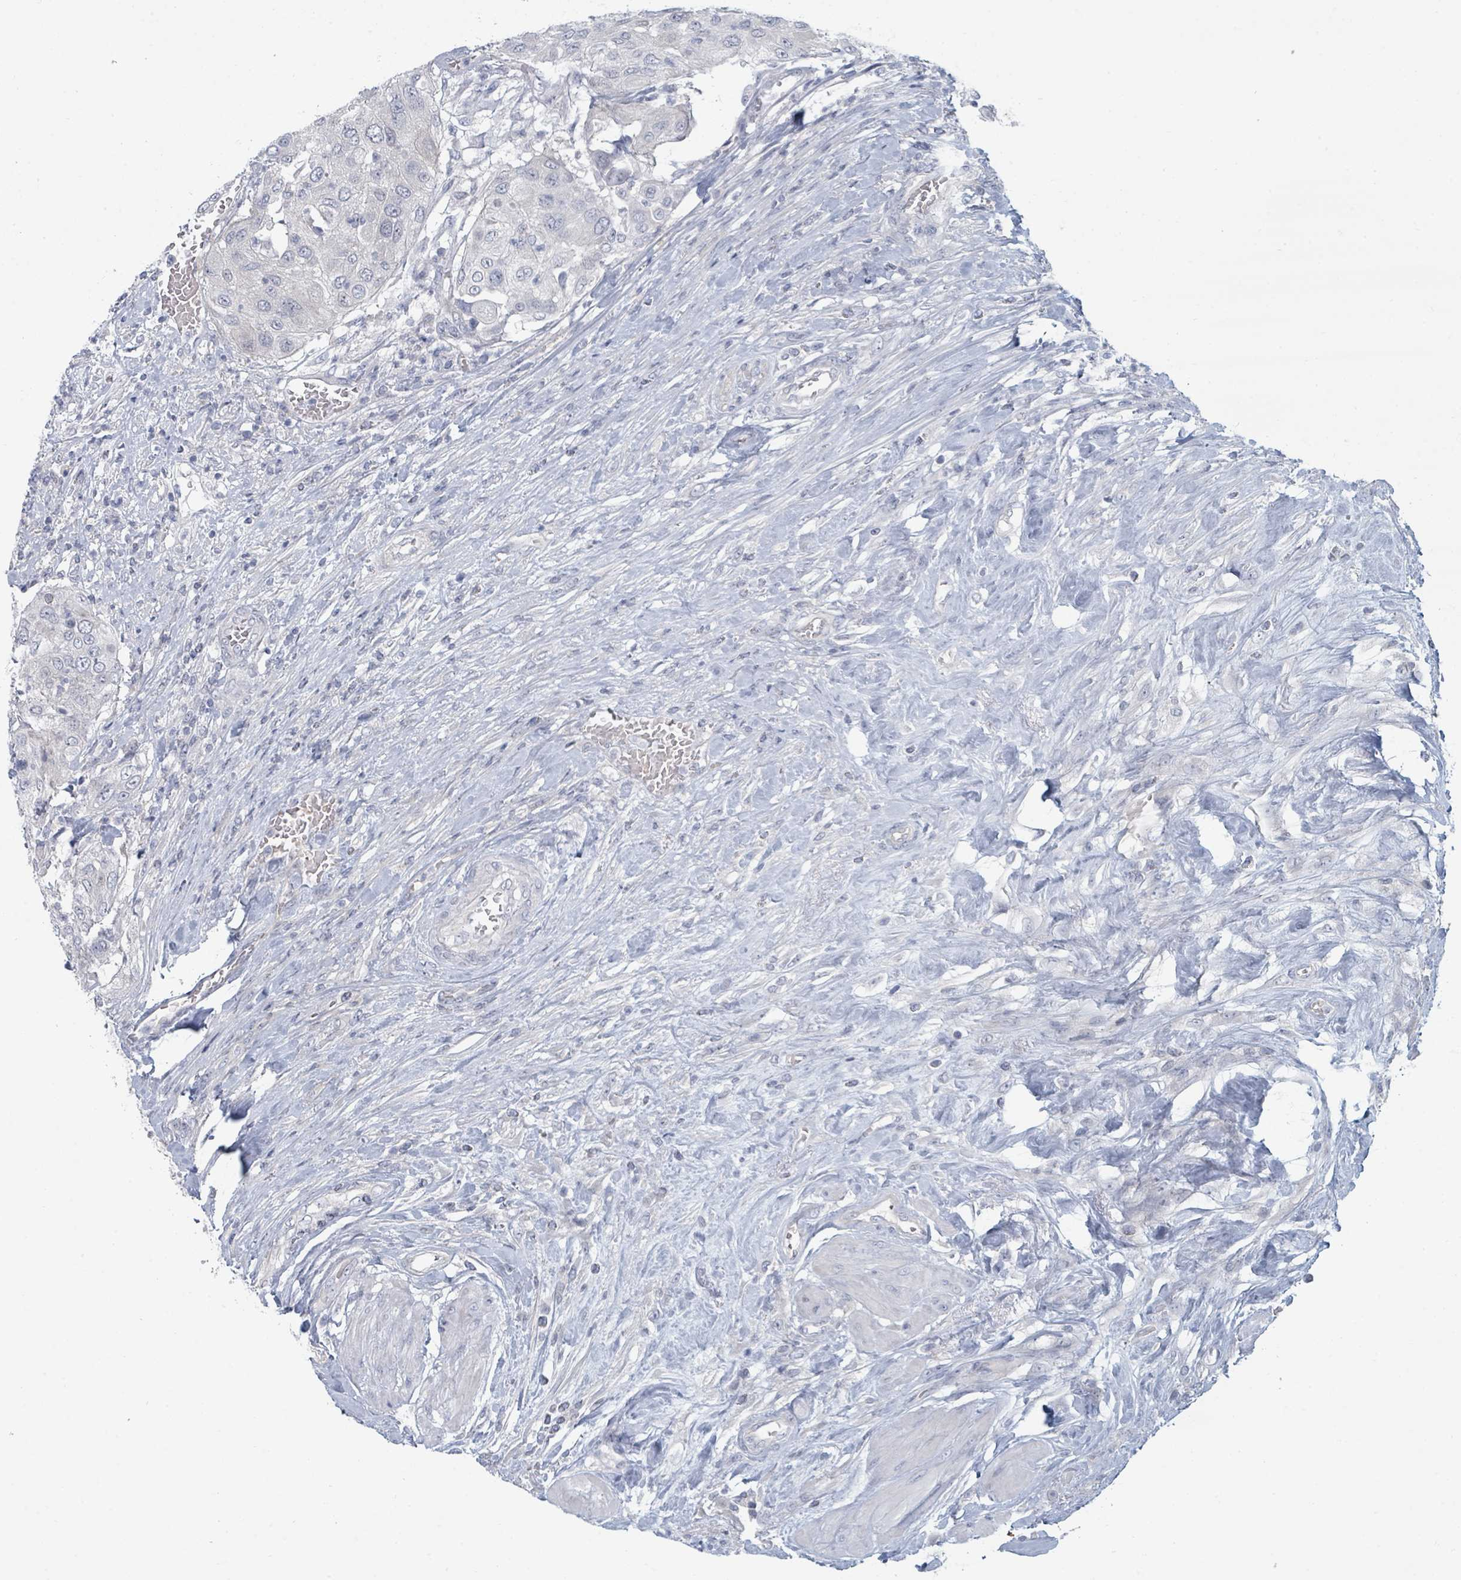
{"staining": {"intensity": "negative", "quantity": "none", "location": "none"}, "tissue": "urothelial cancer", "cell_type": "Tumor cells", "image_type": "cancer", "snomed": [{"axis": "morphology", "description": "Urothelial carcinoma, High grade"}, {"axis": "topography", "description": "Urinary bladder"}], "caption": "Protein analysis of urothelial cancer reveals no significant staining in tumor cells. Brightfield microscopy of immunohistochemistry (IHC) stained with DAB (brown) and hematoxylin (blue), captured at high magnification.", "gene": "SLC25A45", "patient": {"sex": "female", "age": 79}}